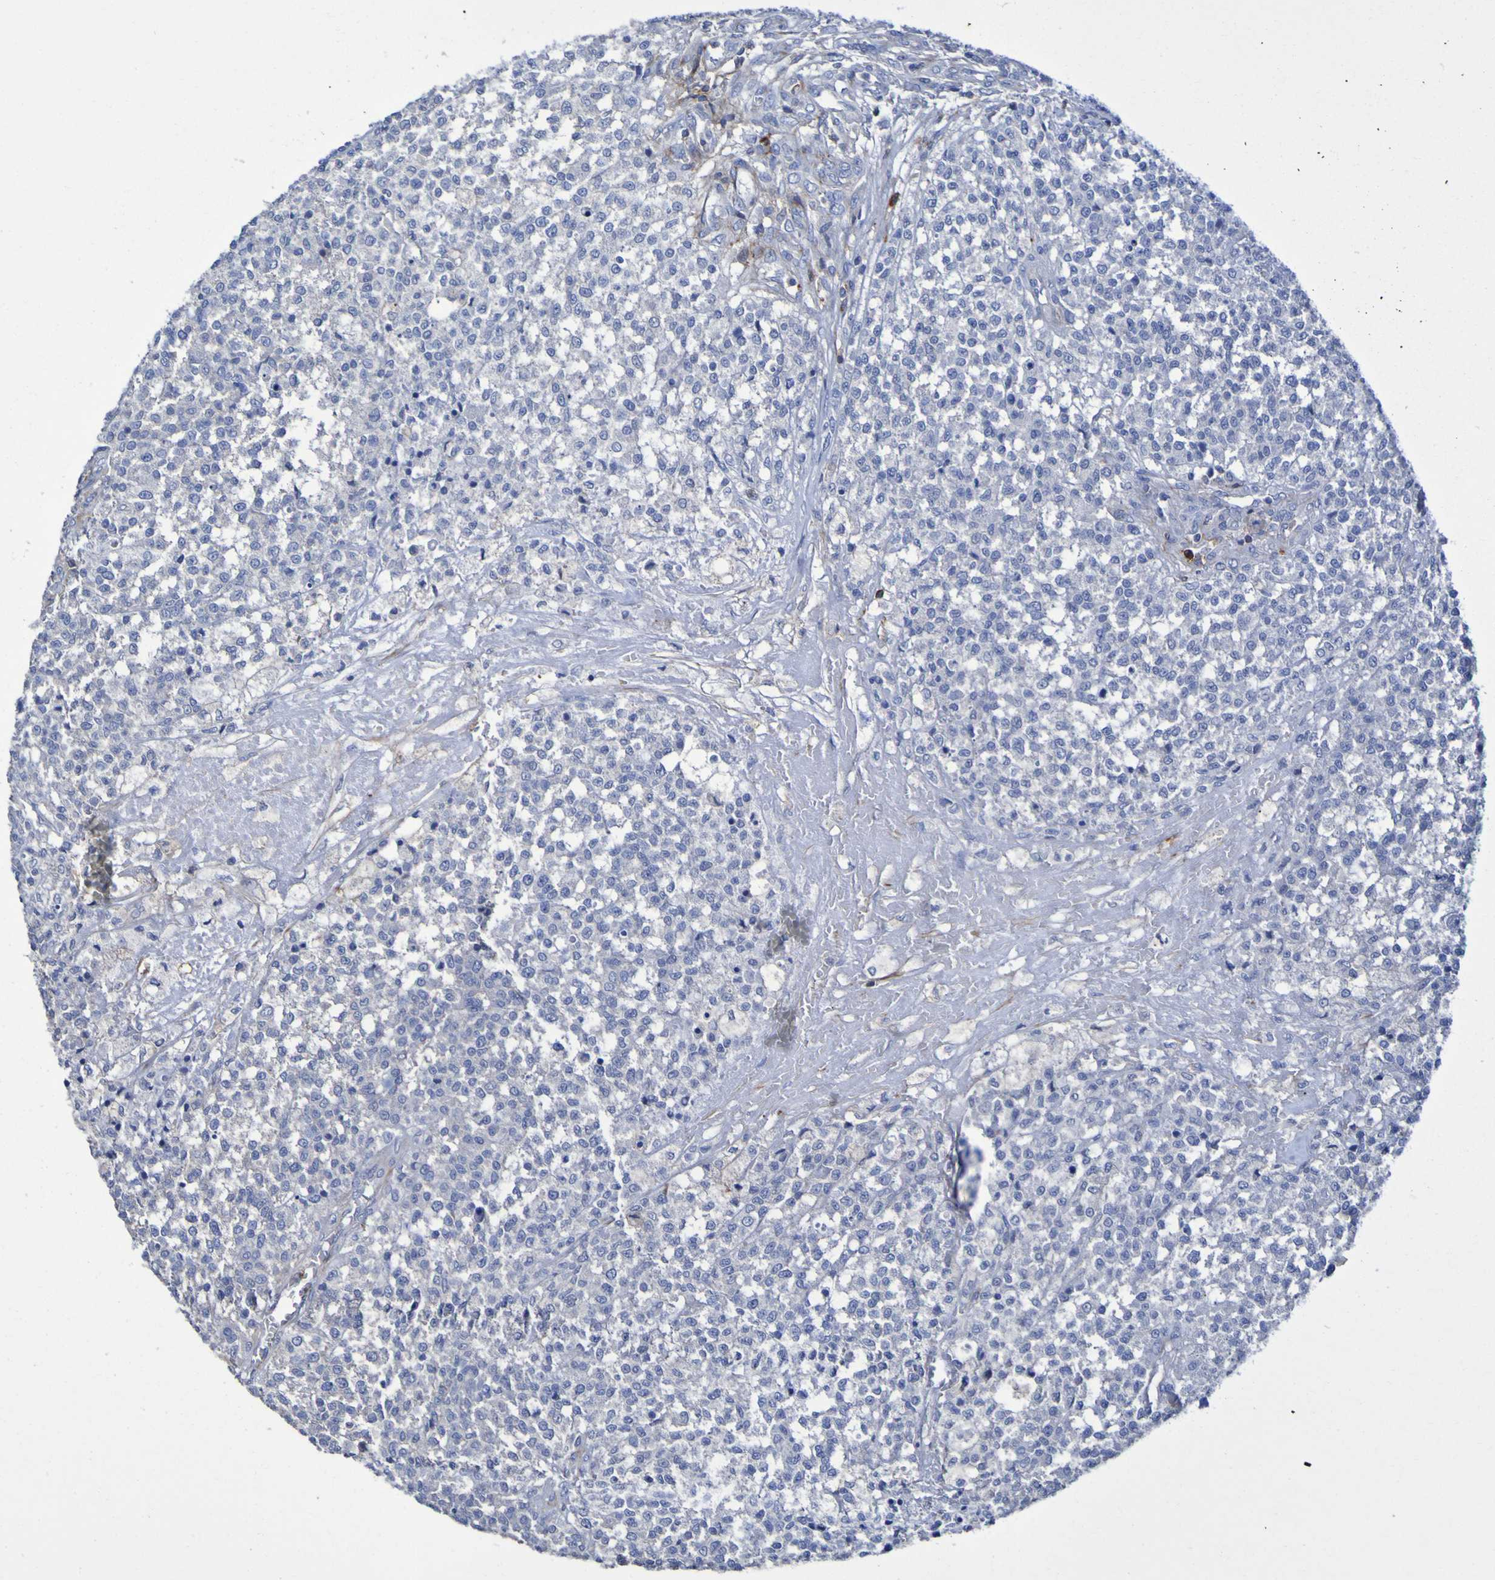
{"staining": {"intensity": "negative", "quantity": "none", "location": "none"}, "tissue": "testis cancer", "cell_type": "Tumor cells", "image_type": "cancer", "snomed": [{"axis": "morphology", "description": "Seminoma, NOS"}, {"axis": "topography", "description": "Testis"}], "caption": "Tumor cells show no significant expression in testis cancer. (DAB (3,3'-diaminobenzidine) immunohistochemistry (IHC) with hematoxylin counter stain).", "gene": "RNF182", "patient": {"sex": "male", "age": 59}}